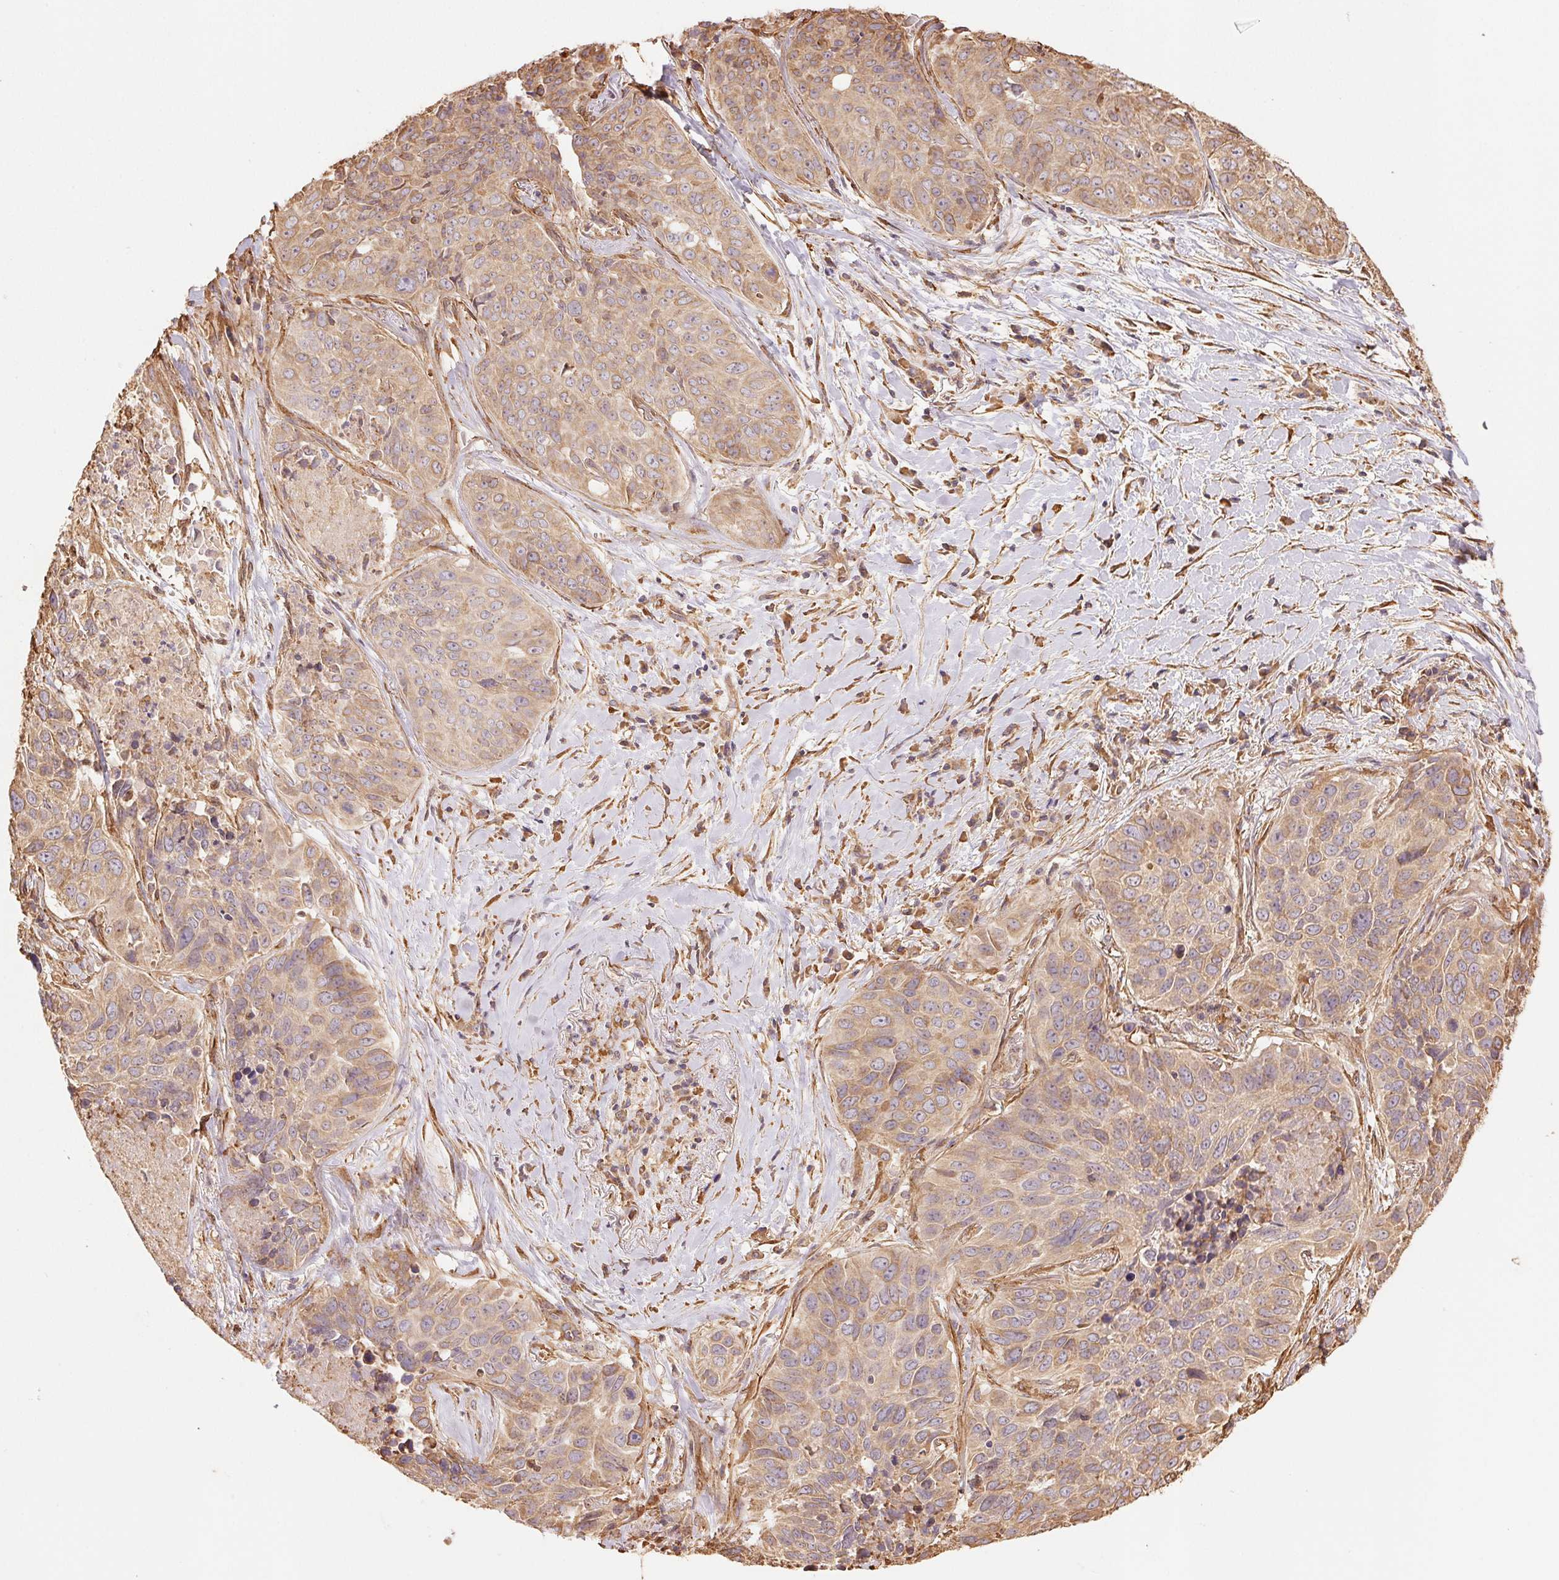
{"staining": {"intensity": "weak", "quantity": ">75%", "location": "cytoplasmic/membranous"}, "tissue": "lung cancer", "cell_type": "Tumor cells", "image_type": "cancer", "snomed": [{"axis": "morphology", "description": "Normal tissue, NOS"}, {"axis": "morphology", "description": "Squamous cell carcinoma, NOS"}, {"axis": "topography", "description": "Bronchus"}, {"axis": "topography", "description": "Lung"}], "caption": "High-magnification brightfield microscopy of lung cancer stained with DAB (3,3'-diaminobenzidine) (brown) and counterstained with hematoxylin (blue). tumor cells exhibit weak cytoplasmic/membranous staining is present in about>75% of cells.", "gene": "C6orf163", "patient": {"sex": "male", "age": 64}}